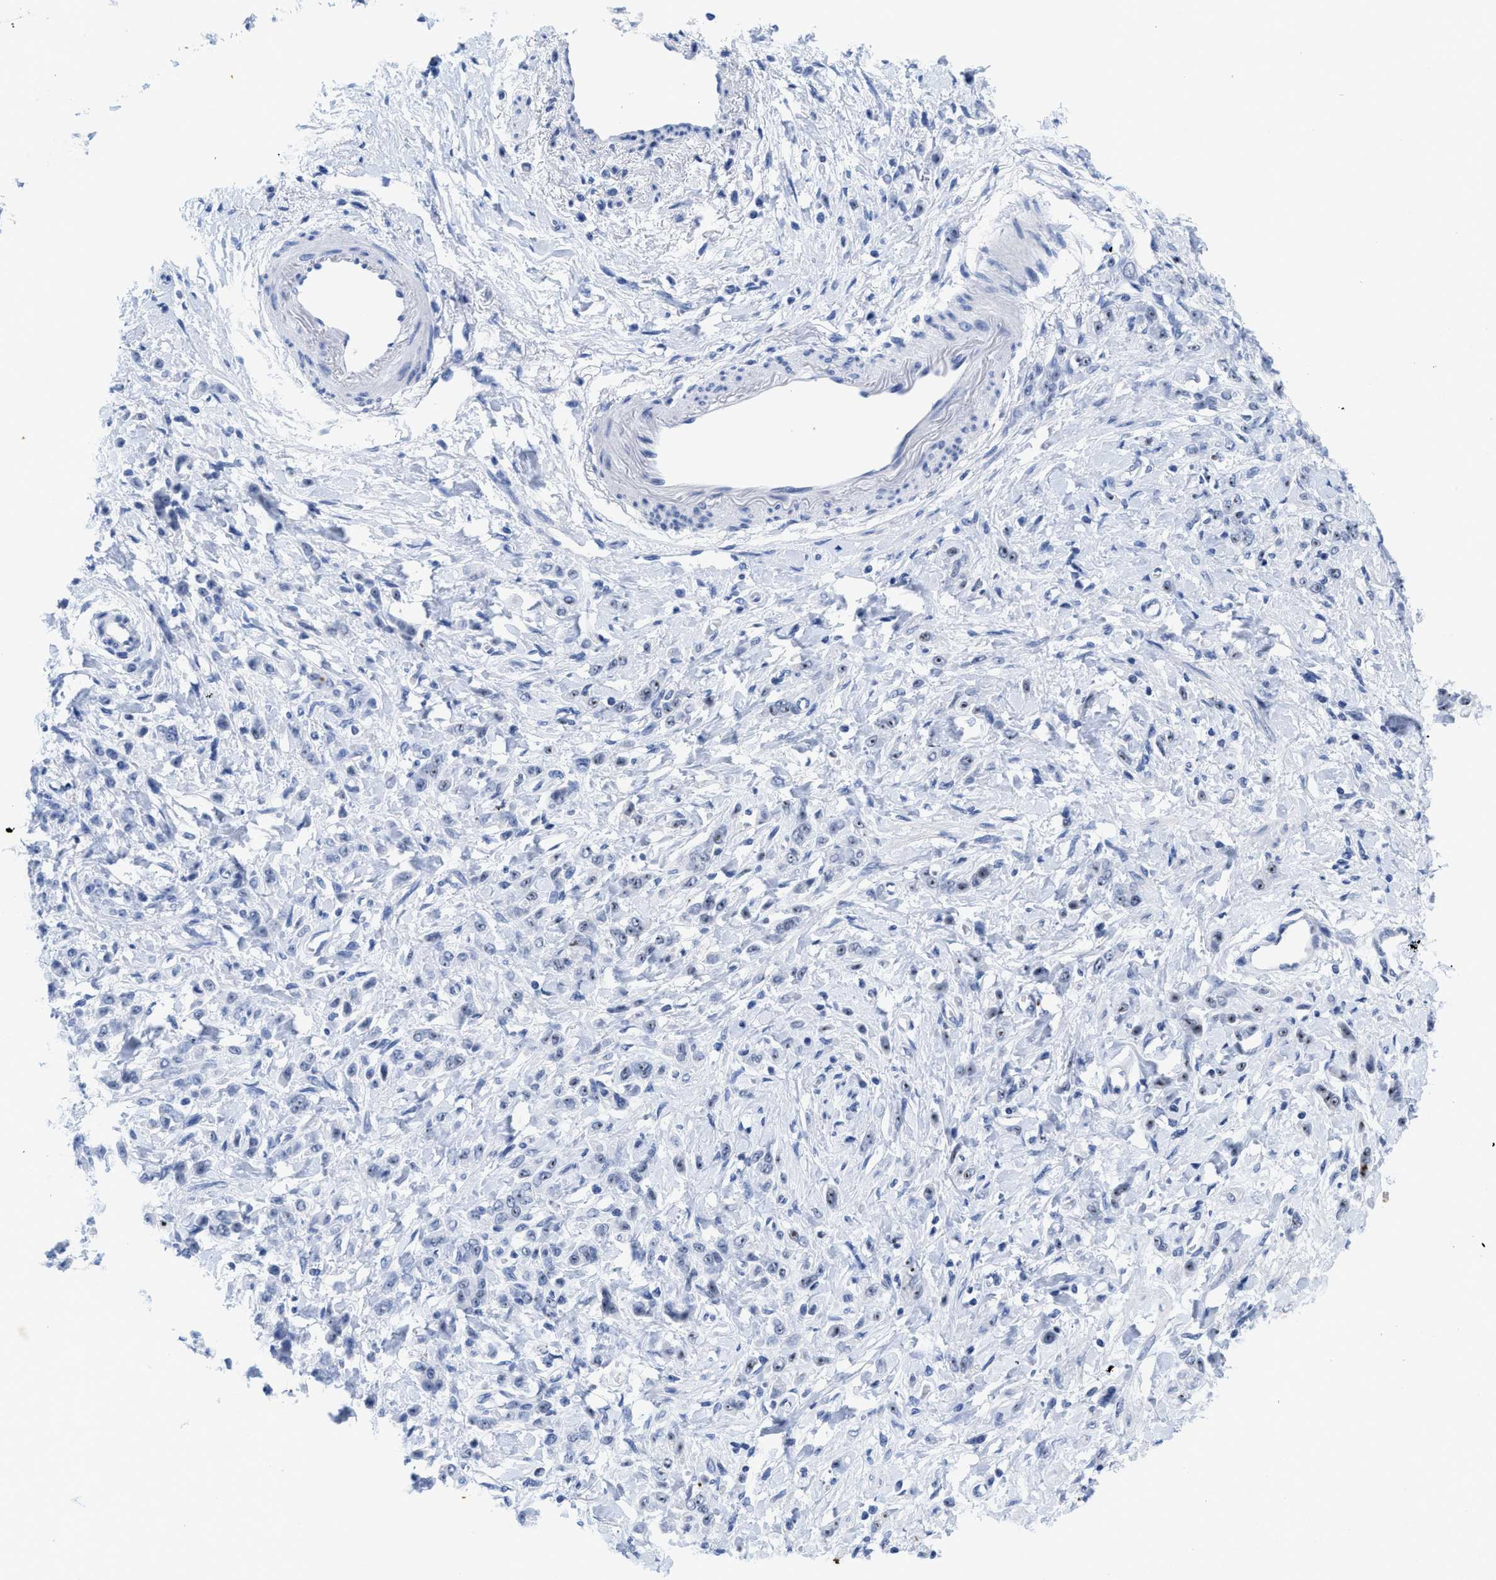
{"staining": {"intensity": "moderate", "quantity": ">75%", "location": "nuclear"}, "tissue": "stomach cancer", "cell_type": "Tumor cells", "image_type": "cancer", "snomed": [{"axis": "morphology", "description": "Normal tissue, NOS"}, {"axis": "morphology", "description": "Adenocarcinoma, NOS"}, {"axis": "topography", "description": "Stomach"}], "caption": "DAB (3,3'-diaminobenzidine) immunohistochemical staining of stomach adenocarcinoma exhibits moderate nuclear protein positivity in approximately >75% of tumor cells.", "gene": "NOP58", "patient": {"sex": "male", "age": 82}}